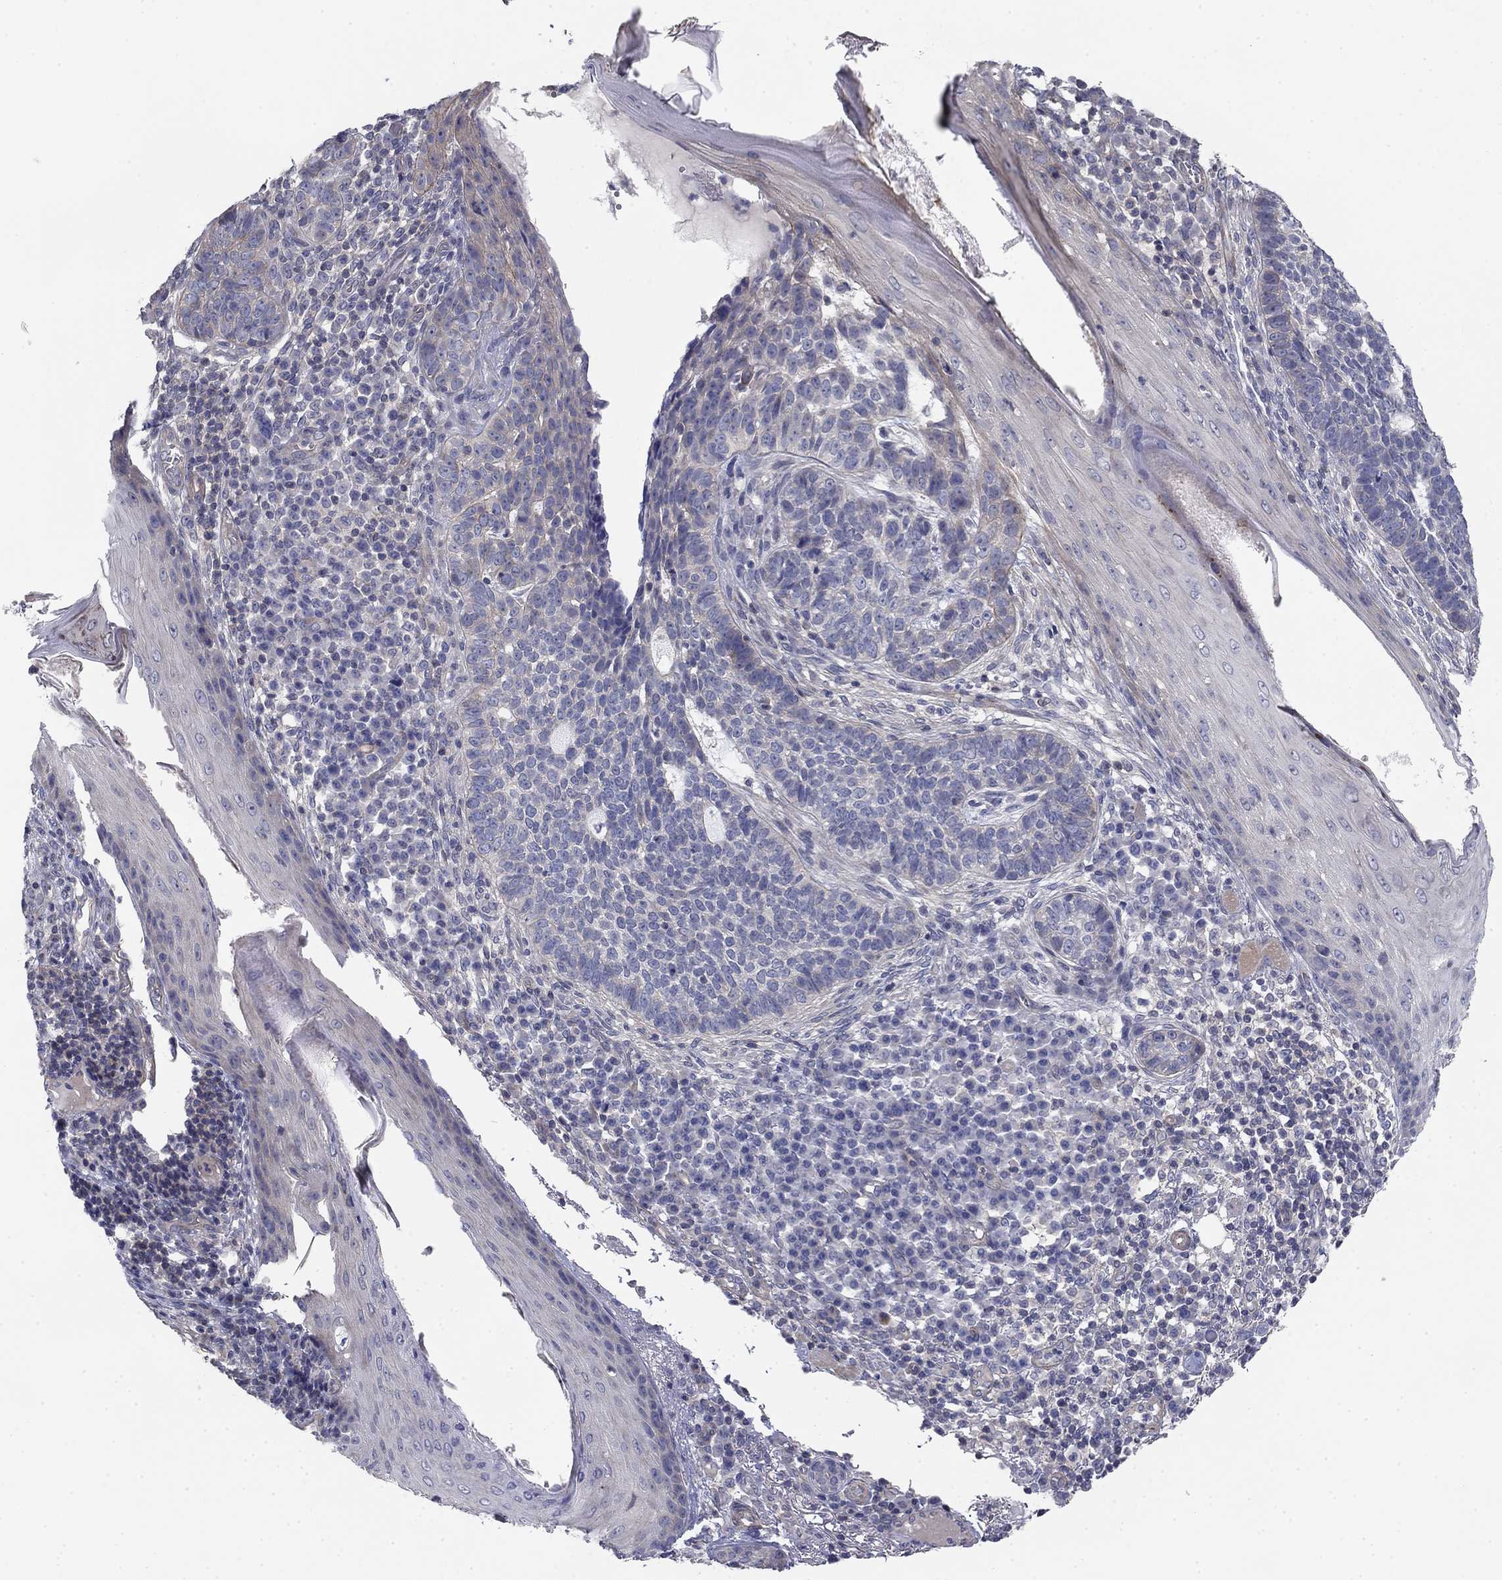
{"staining": {"intensity": "negative", "quantity": "none", "location": "none"}, "tissue": "skin cancer", "cell_type": "Tumor cells", "image_type": "cancer", "snomed": [{"axis": "morphology", "description": "Basal cell carcinoma"}, {"axis": "topography", "description": "Skin"}], "caption": "Immunohistochemical staining of skin cancer (basal cell carcinoma) demonstrates no significant staining in tumor cells.", "gene": "GRK7", "patient": {"sex": "female", "age": 69}}